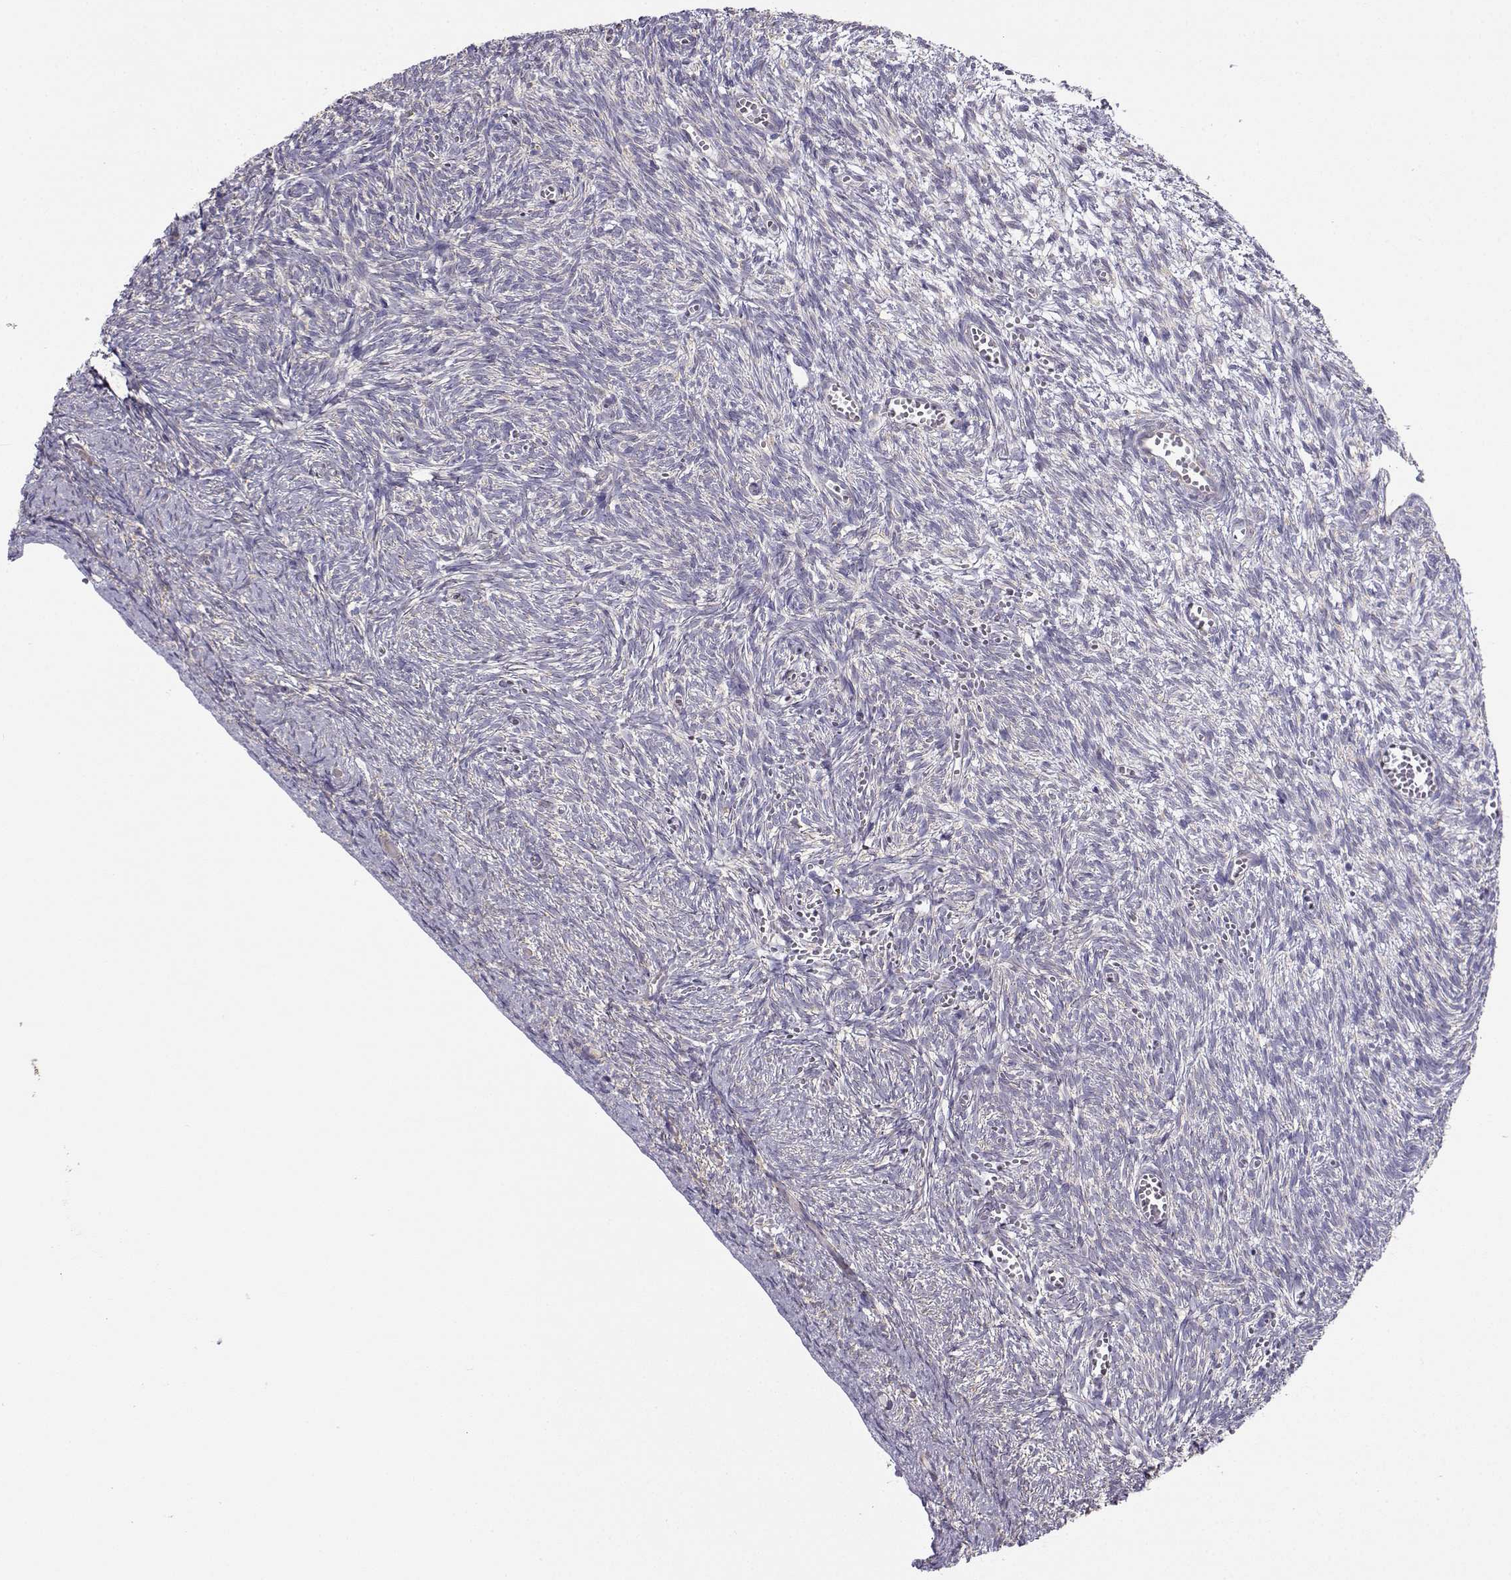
{"staining": {"intensity": "weak", "quantity": "<25%", "location": "cytoplasmic/membranous"}, "tissue": "ovary", "cell_type": "Follicle cells", "image_type": "normal", "snomed": [{"axis": "morphology", "description": "Normal tissue, NOS"}, {"axis": "topography", "description": "Ovary"}], "caption": "An IHC histopathology image of unremarkable ovary is shown. There is no staining in follicle cells of ovary.", "gene": "BEND6", "patient": {"sex": "female", "age": 43}}